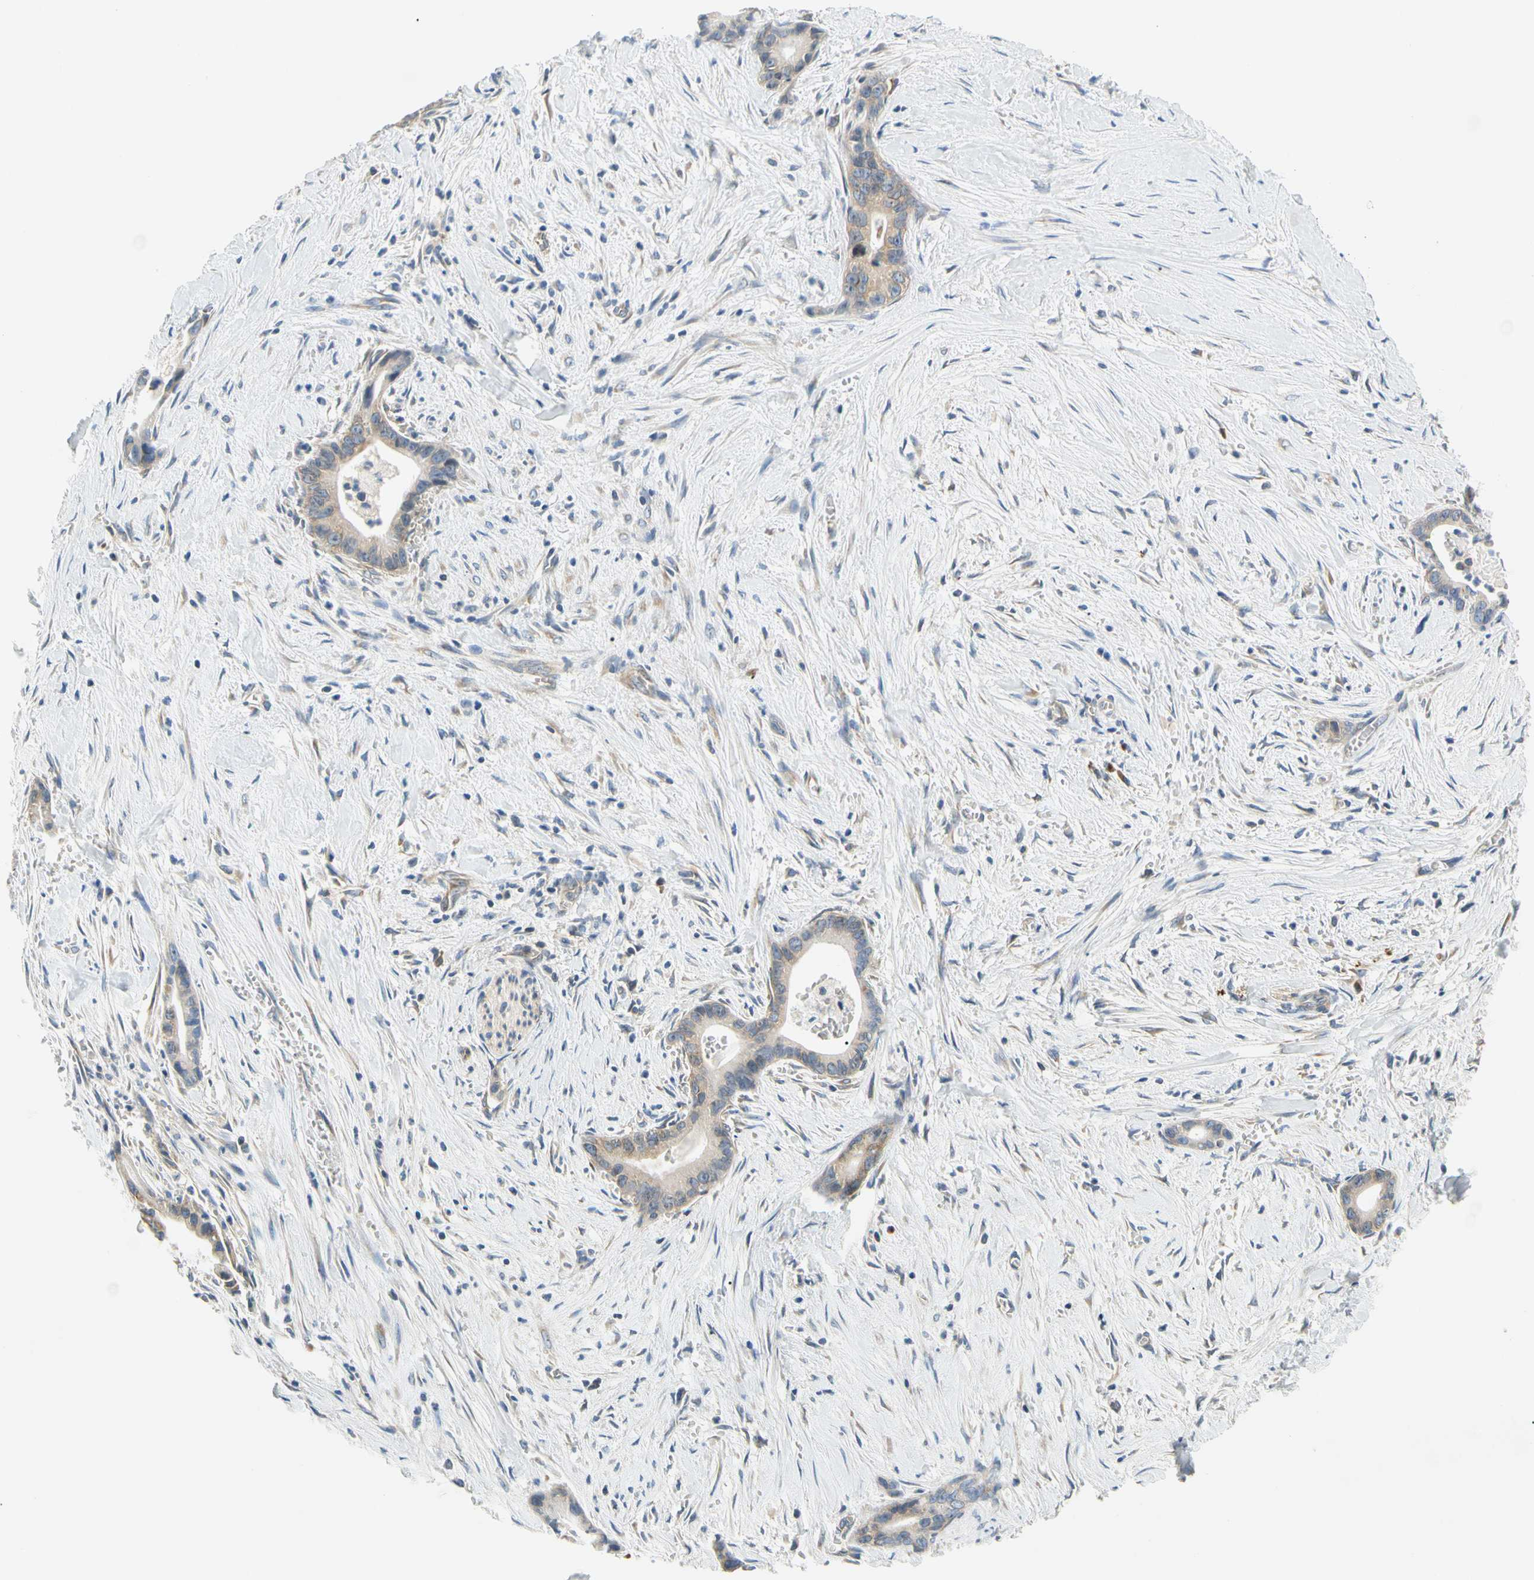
{"staining": {"intensity": "weak", "quantity": ">75%", "location": "cytoplasmic/membranous"}, "tissue": "liver cancer", "cell_type": "Tumor cells", "image_type": "cancer", "snomed": [{"axis": "morphology", "description": "Cholangiocarcinoma"}, {"axis": "topography", "description": "Liver"}], "caption": "Immunohistochemical staining of human liver cancer reveals low levels of weak cytoplasmic/membranous staining in approximately >75% of tumor cells.", "gene": "LRRC47", "patient": {"sex": "female", "age": 55}}